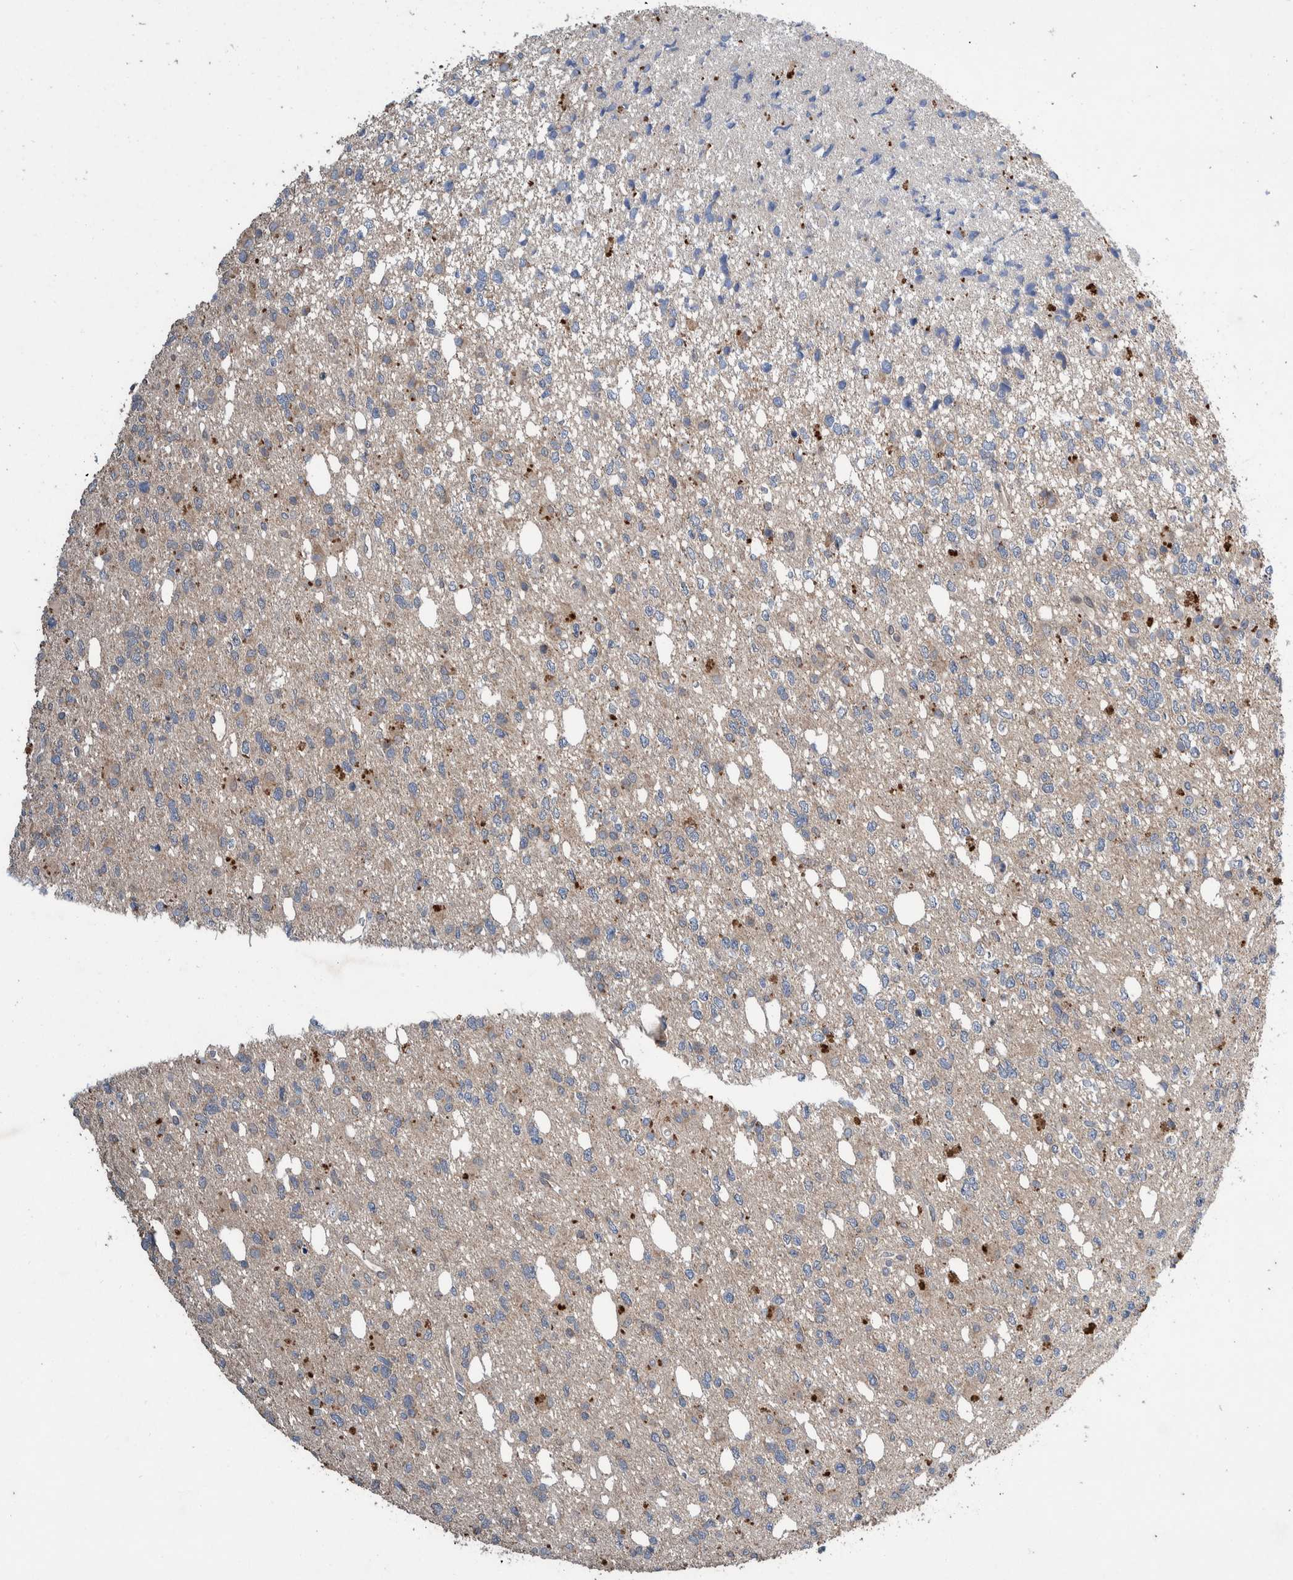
{"staining": {"intensity": "weak", "quantity": "<25%", "location": "cytoplasmic/membranous"}, "tissue": "glioma", "cell_type": "Tumor cells", "image_type": "cancer", "snomed": [{"axis": "morphology", "description": "Glioma, malignant, High grade"}, {"axis": "topography", "description": "Brain"}], "caption": "Histopathology image shows no significant protein positivity in tumor cells of glioma. Brightfield microscopy of IHC stained with DAB (brown) and hematoxylin (blue), captured at high magnification.", "gene": "PLPBP", "patient": {"sex": "female", "age": 62}}